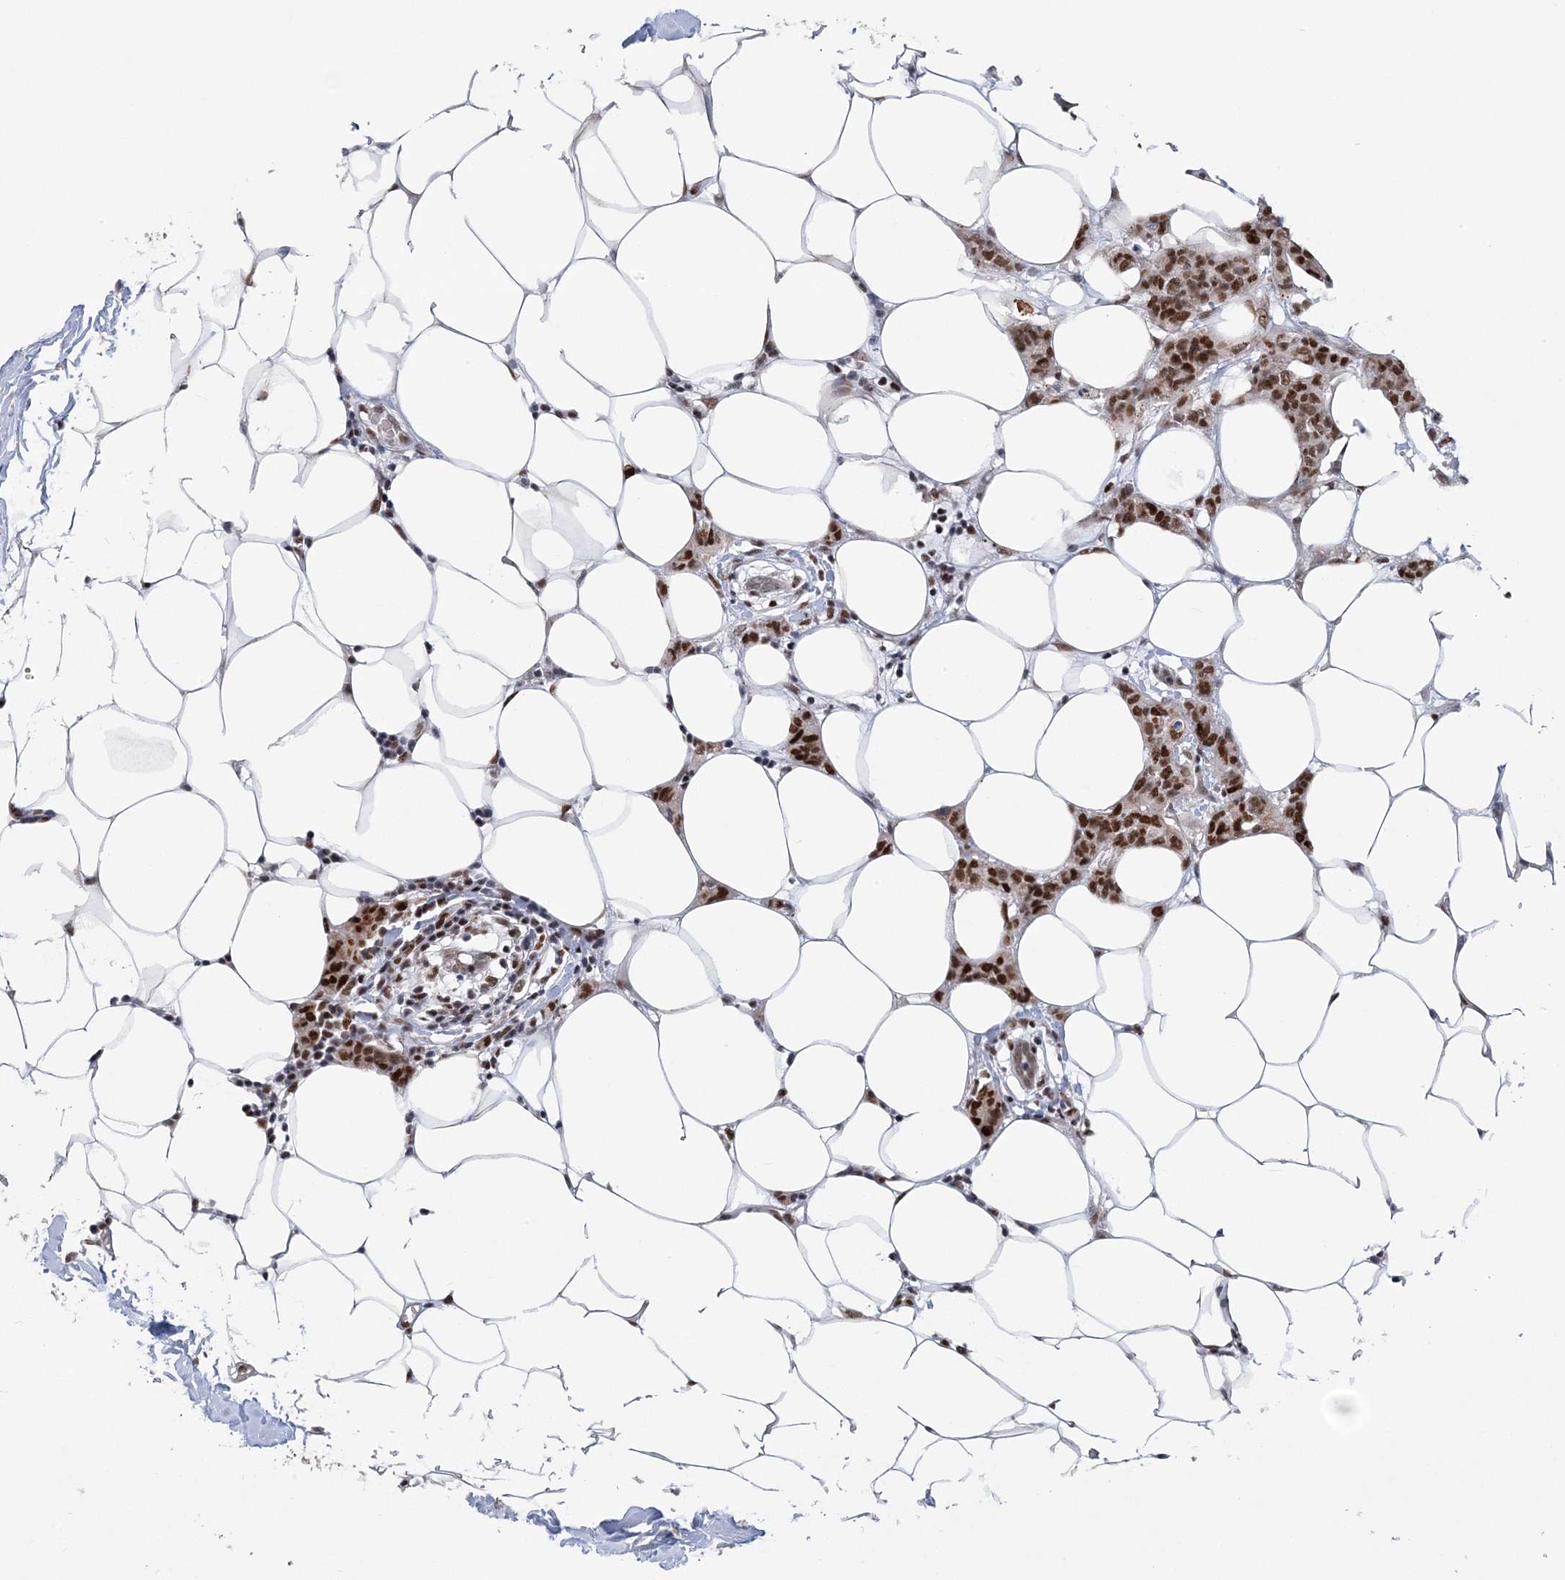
{"staining": {"intensity": "moderate", "quantity": ">75%", "location": "nuclear"}, "tissue": "breast cancer", "cell_type": "Tumor cells", "image_type": "cancer", "snomed": [{"axis": "morphology", "description": "Normal tissue, NOS"}, {"axis": "morphology", "description": "Duct carcinoma"}, {"axis": "topography", "description": "Breast"}], "caption": "Invasive ductal carcinoma (breast) tissue shows moderate nuclear expression in approximately >75% of tumor cells, visualized by immunohistochemistry.", "gene": "ZBTB7A", "patient": {"sex": "female", "age": 40}}